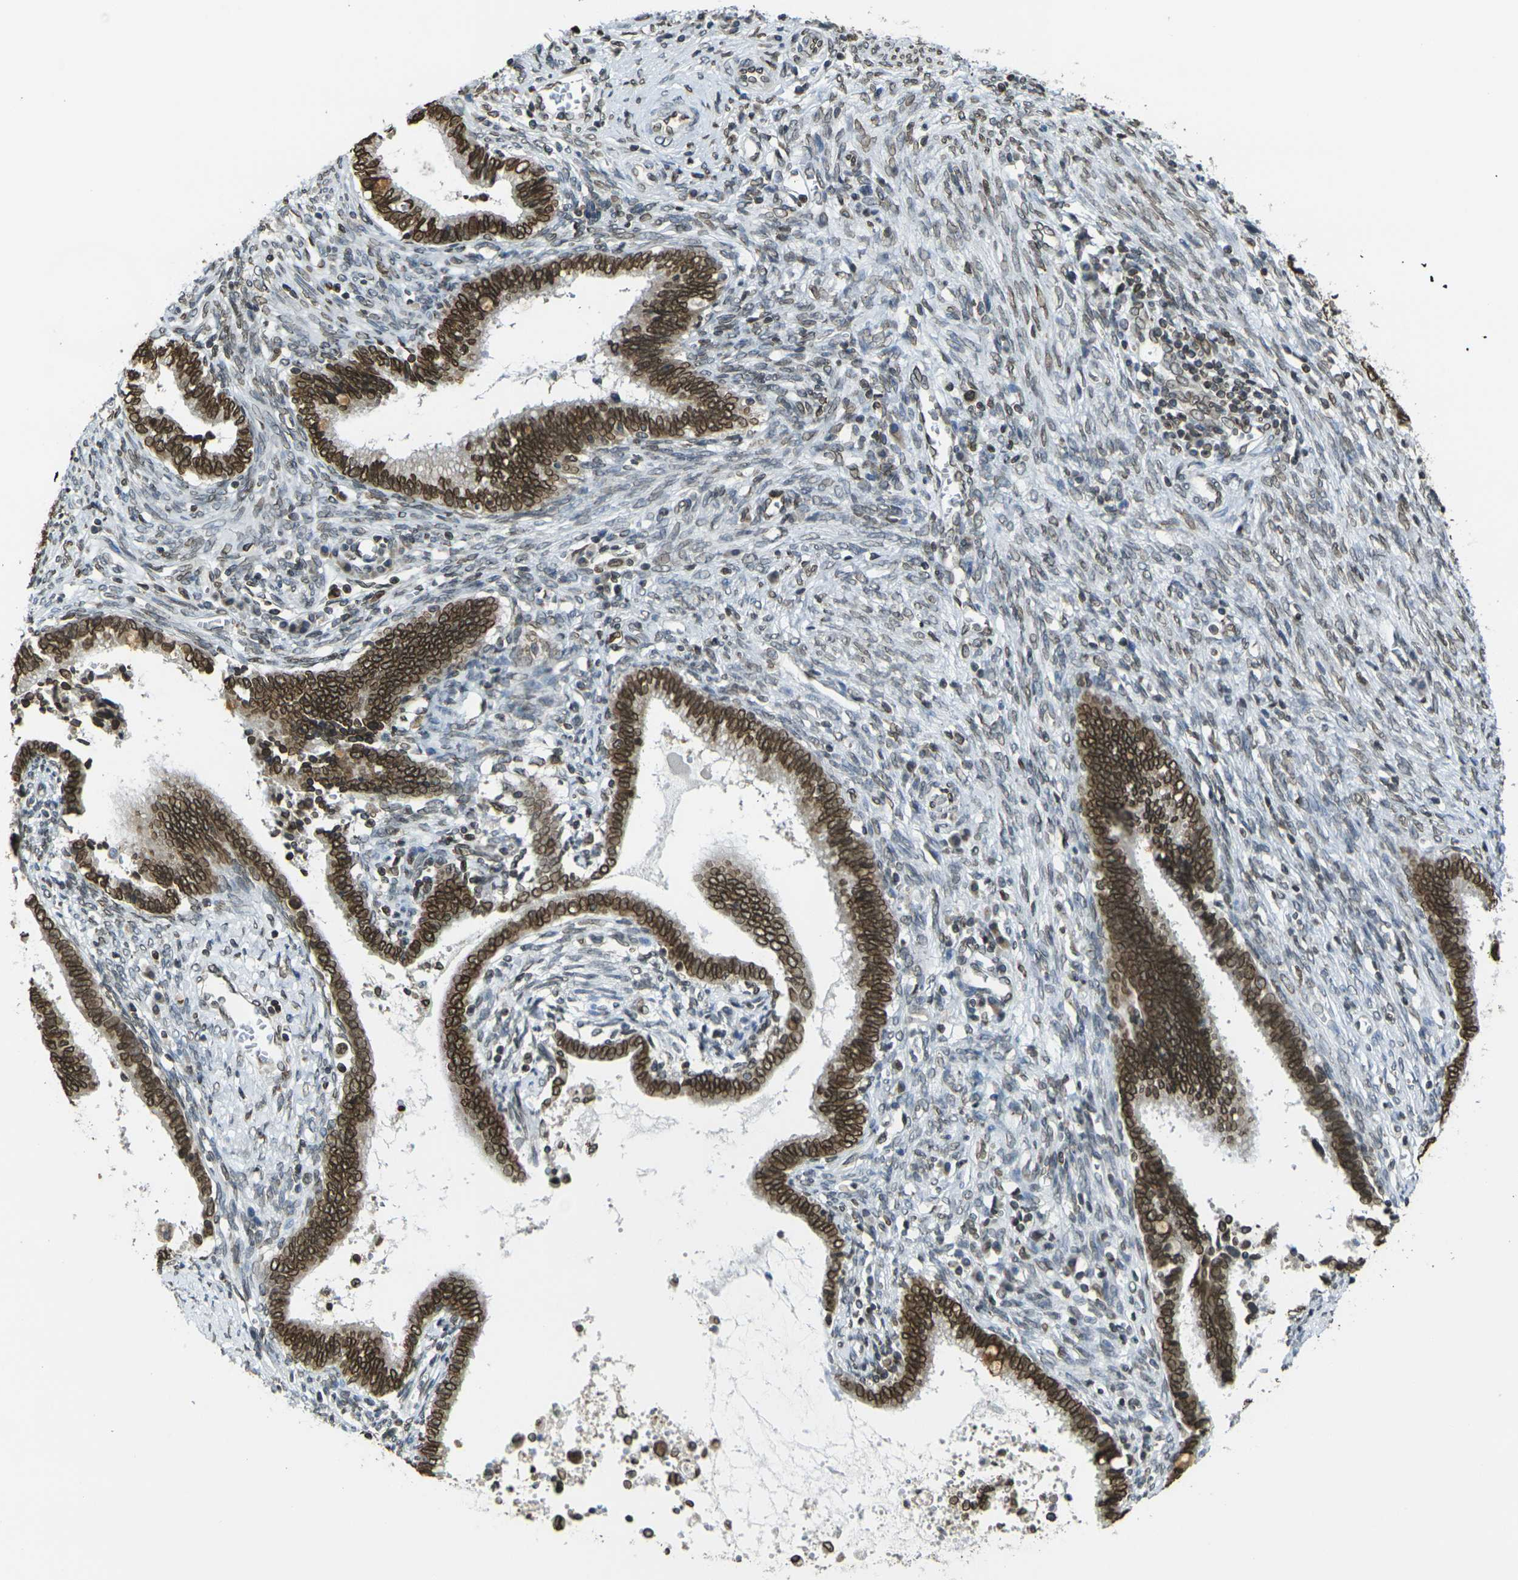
{"staining": {"intensity": "strong", "quantity": ">75%", "location": "cytoplasmic/membranous,nuclear"}, "tissue": "cervical cancer", "cell_type": "Tumor cells", "image_type": "cancer", "snomed": [{"axis": "morphology", "description": "Adenocarcinoma, NOS"}, {"axis": "topography", "description": "Cervix"}], "caption": "Immunohistochemical staining of cervical adenocarcinoma reveals high levels of strong cytoplasmic/membranous and nuclear protein staining in about >75% of tumor cells. The protein of interest is stained brown, and the nuclei are stained in blue (DAB IHC with brightfield microscopy, high magnification).", "gene": "BRDT", "patient": {"sex": "female", "age": 44}}